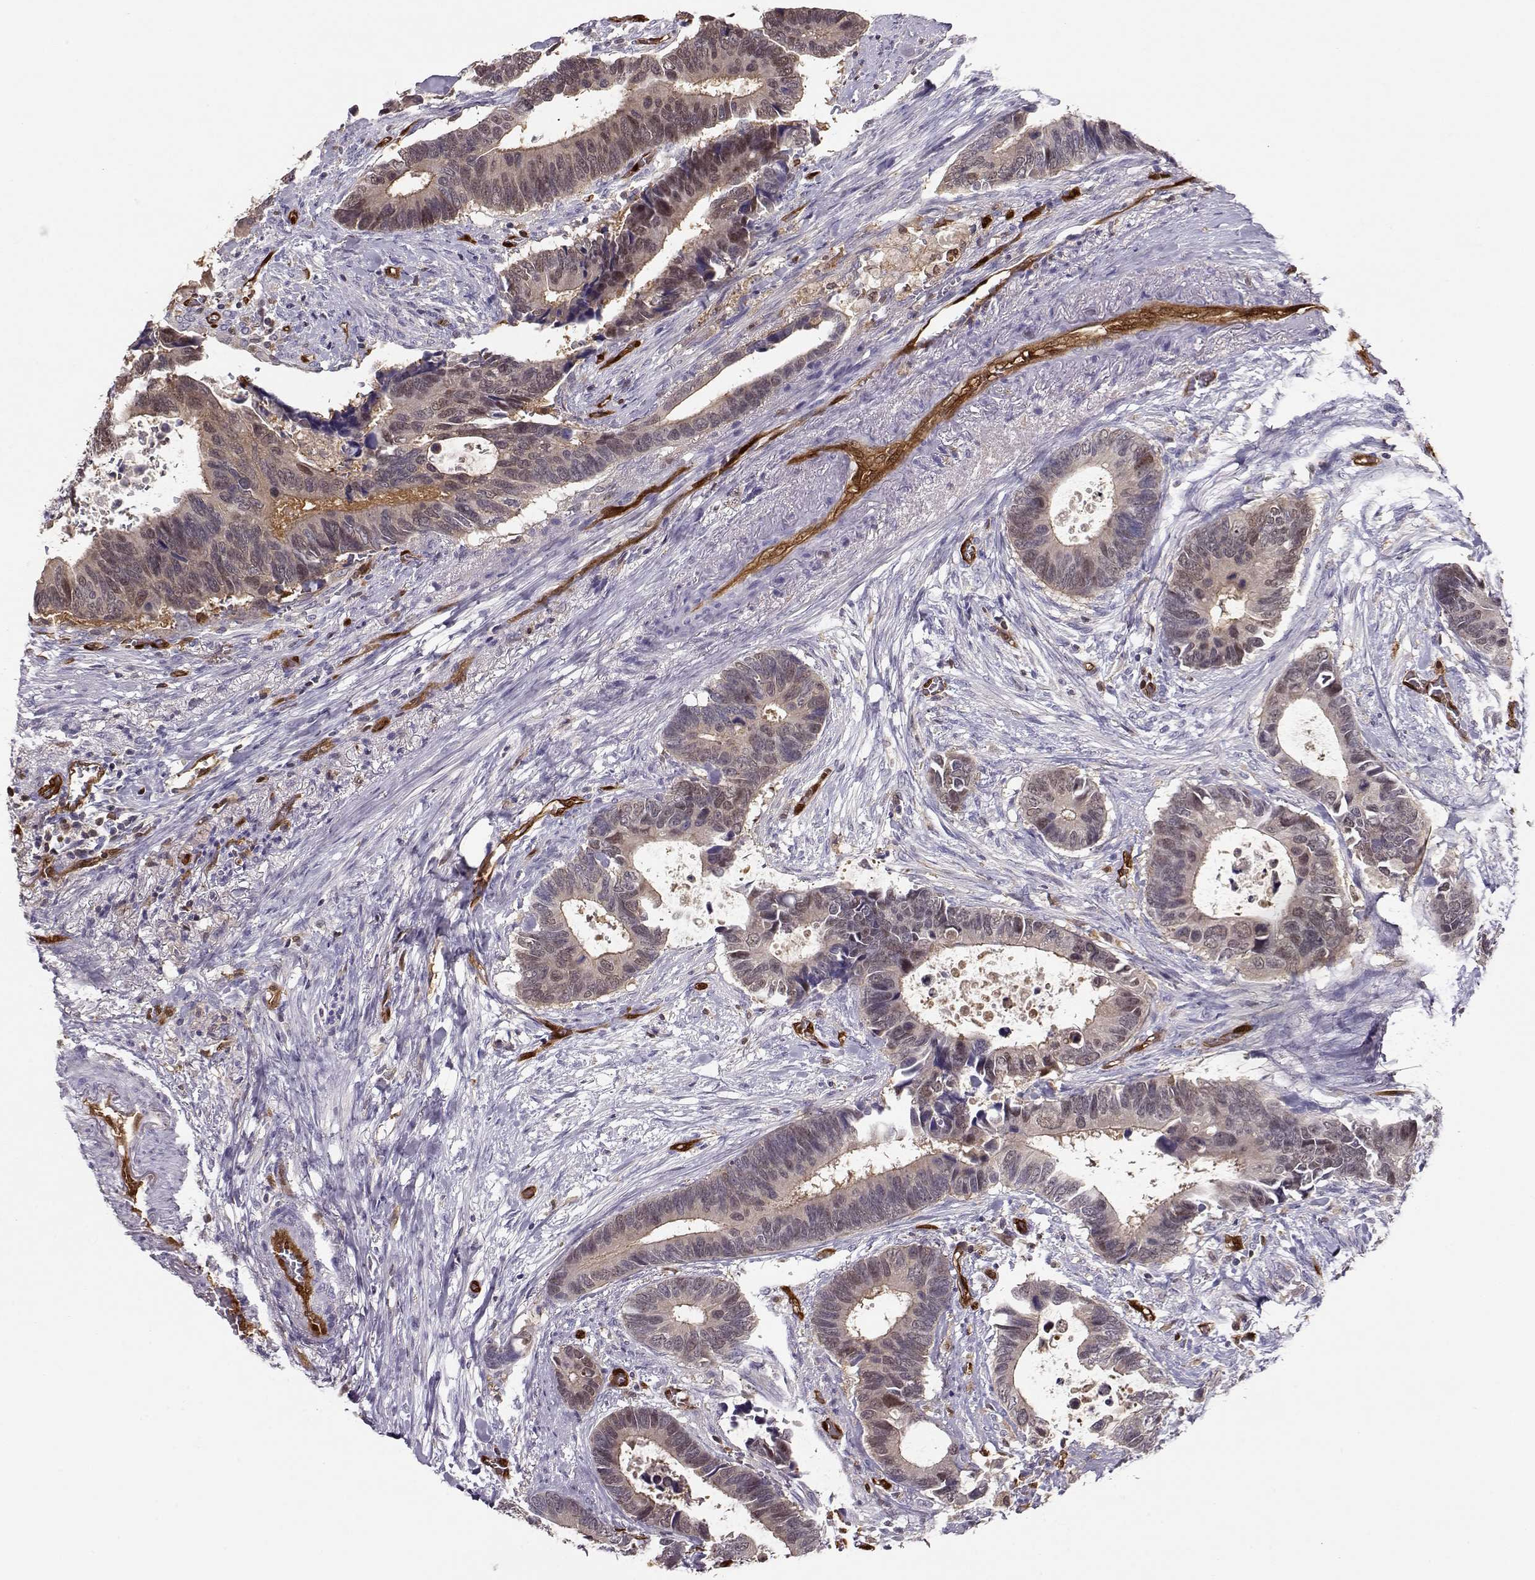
{"staining": {"intensity": "weak", "quantity": "25%-75%", "location": "nuclear"}, "tissue": "colorectal cancer", "cell_type": "Tumor cells", "image_type": "cancer", "snomed": [{"axis": "morphology", "description": "Adenocarcinoma, NOS"}, {"axis": "topography", "description": "Colon"}], "caption": "Colorectal cancer tissue shows weak nuclear expression in approximately 25%-75% of tumor cells, visualized by immunohistochemistry. The staining was performed using DAB to visualize the protein expression in brown, while the nuclei were stained in blue with hematoxylin (Magnification: 20x).", "gene": "PNP", "patient": {"sex": "male", "age": 49}}